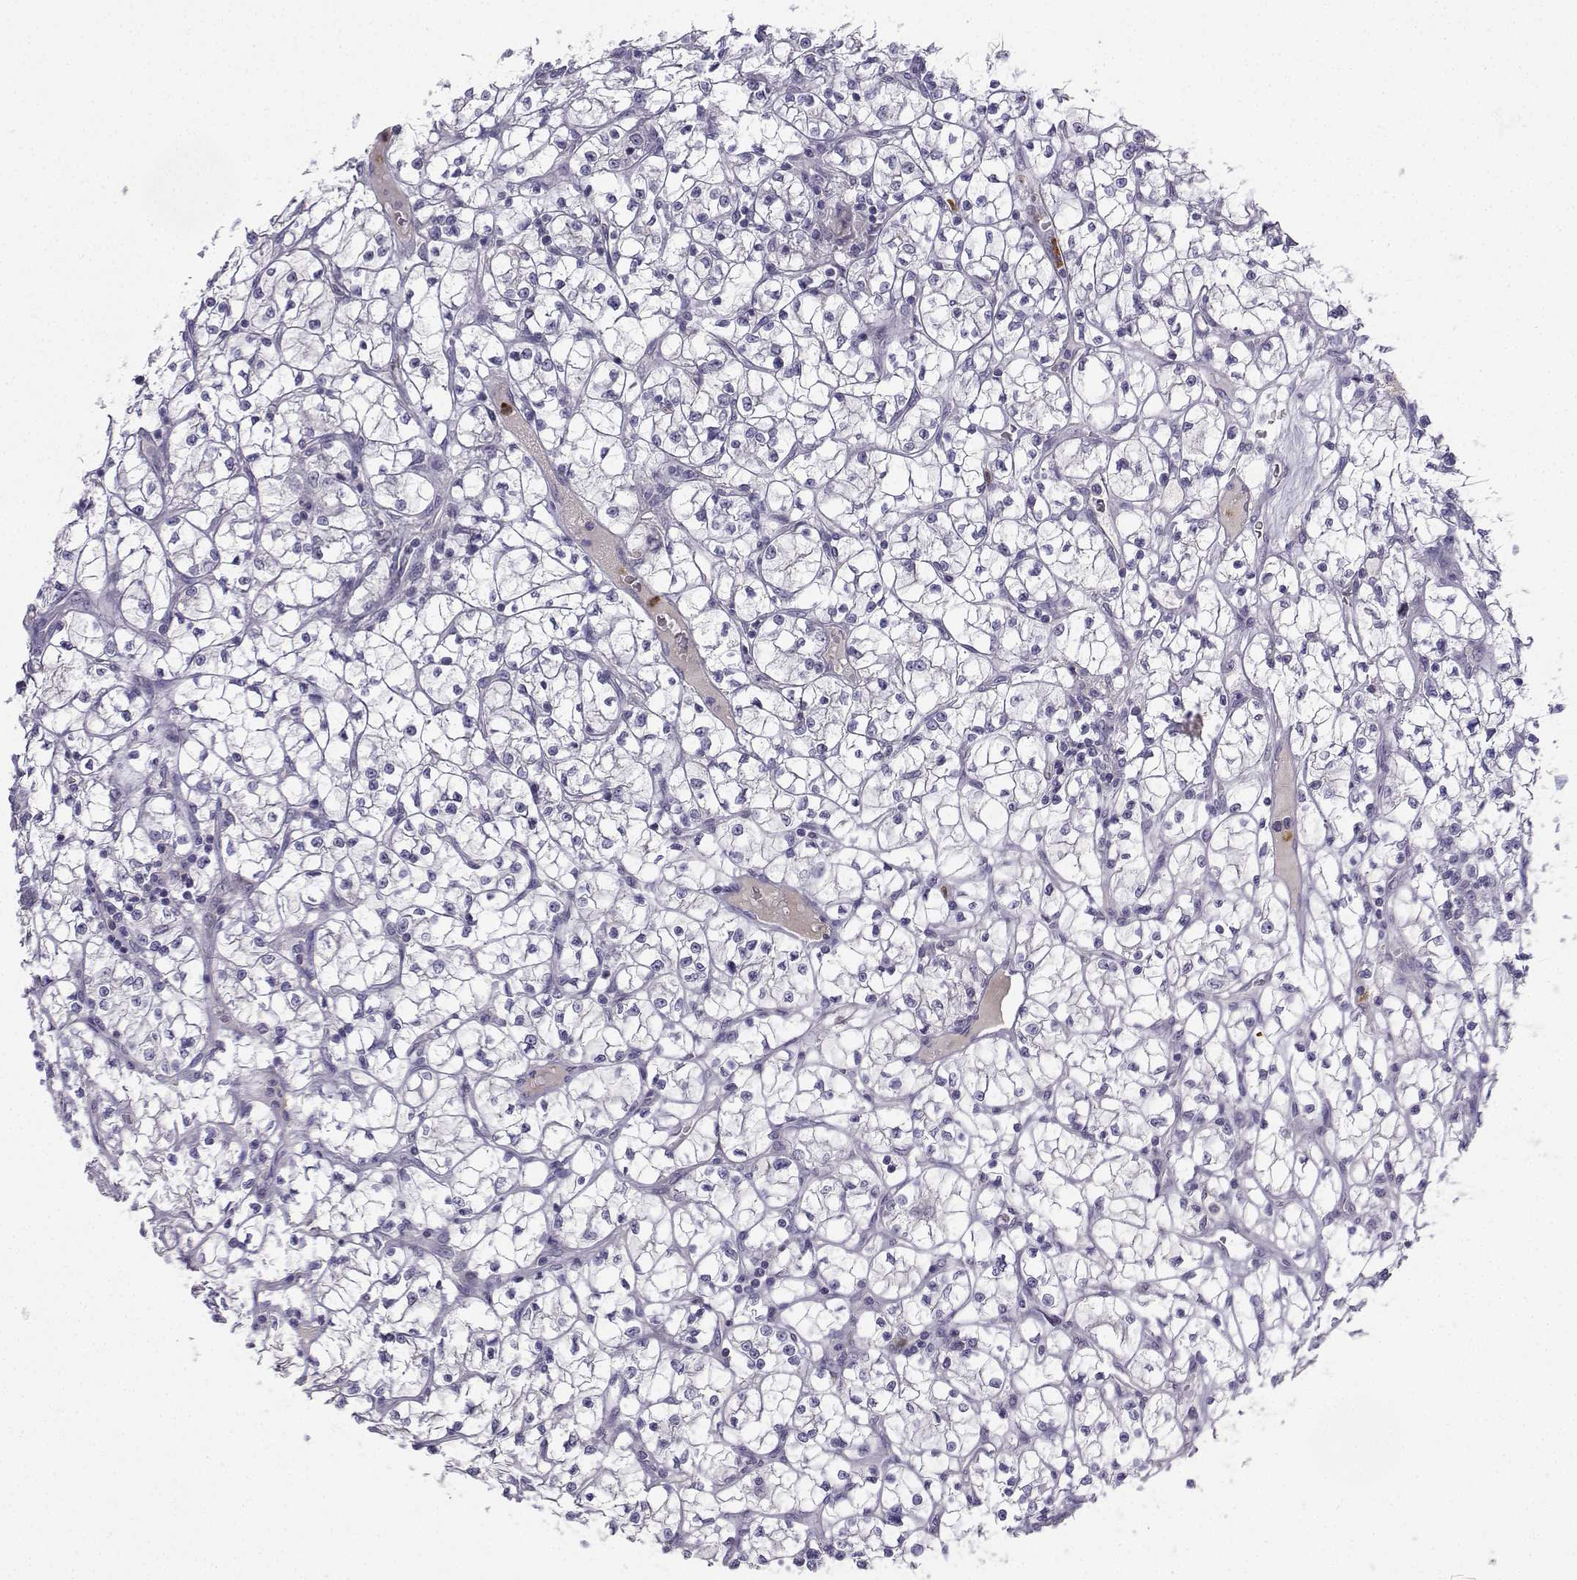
{"staining": {"intensity": "negative", "quantity": "none", "location": "none"}, "tissue": "renal cancer", "cell_type": "Tumor cells", "image_type": "cancer", "snomed": [{"axis": "morphology", "description": "Adenocarcinoma, NOS"}, {"axis": "topography", "description": "Kidney"}], "caption": "Immunohistochemistry (IHC) photomicrograph of human renal cancer stained for a protein (brown), which displays no staining in tumor cells.", "gene": "CALY", "patient": {"sex": "female", "age": 64}}